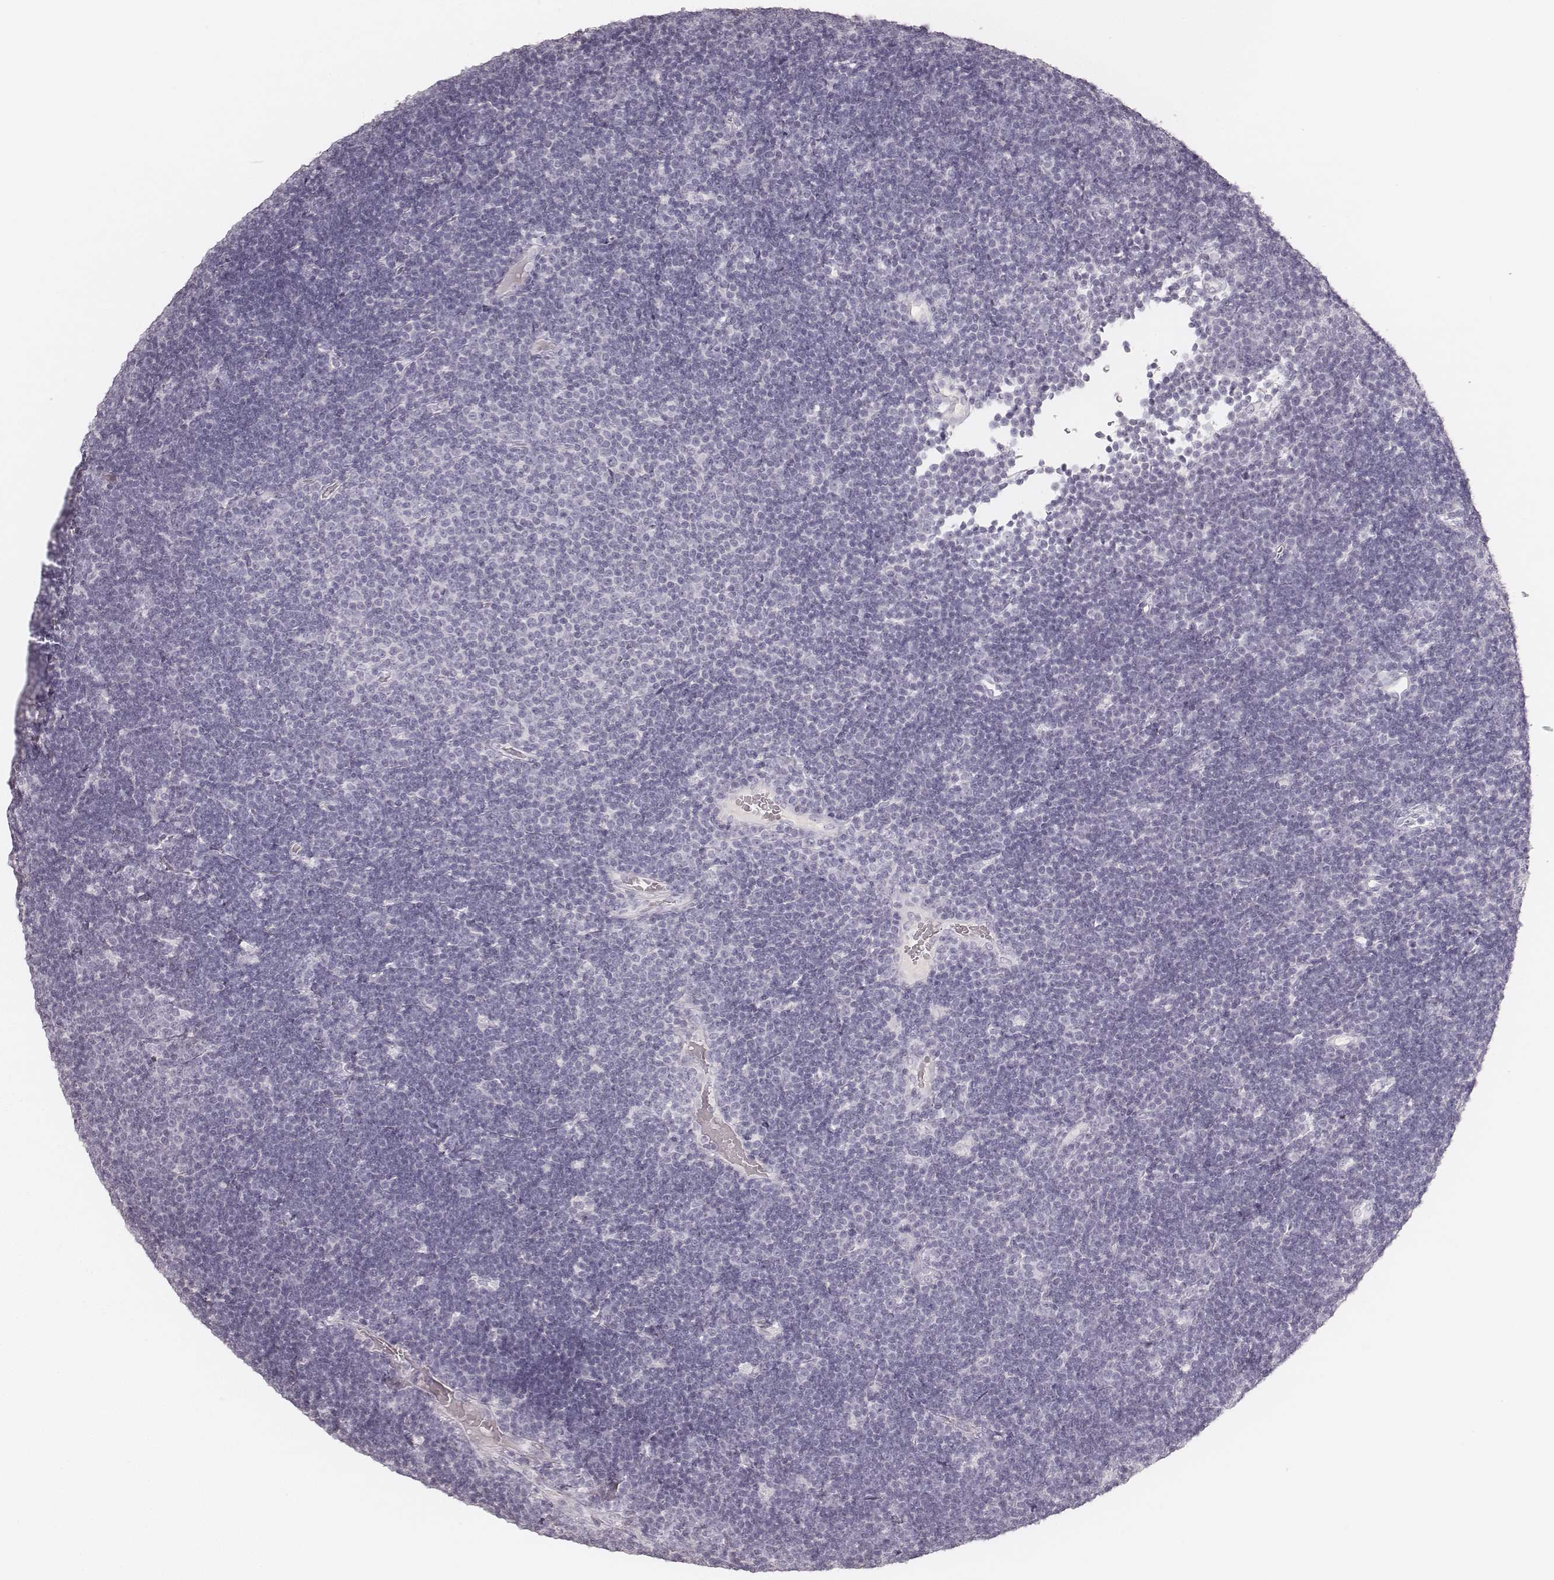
{"staining": {"intensity": "negative", "quantity": "none", "location": "none"}, "tissue": "lymphoma", "cell_type": "Tumor cells", "image_type": "cancer", "snomed": [{"axis": "morphology", "description": "Malignant lymphoma, non-Hodgkin's type, Low grade"}, {"axis": "topography", "description": "Brain"}], "caption": "Tumor cells are negative for protein expression in human lymphoma.", "gene": "KRT31", "patient": {"sex": "female", "age": 66}}